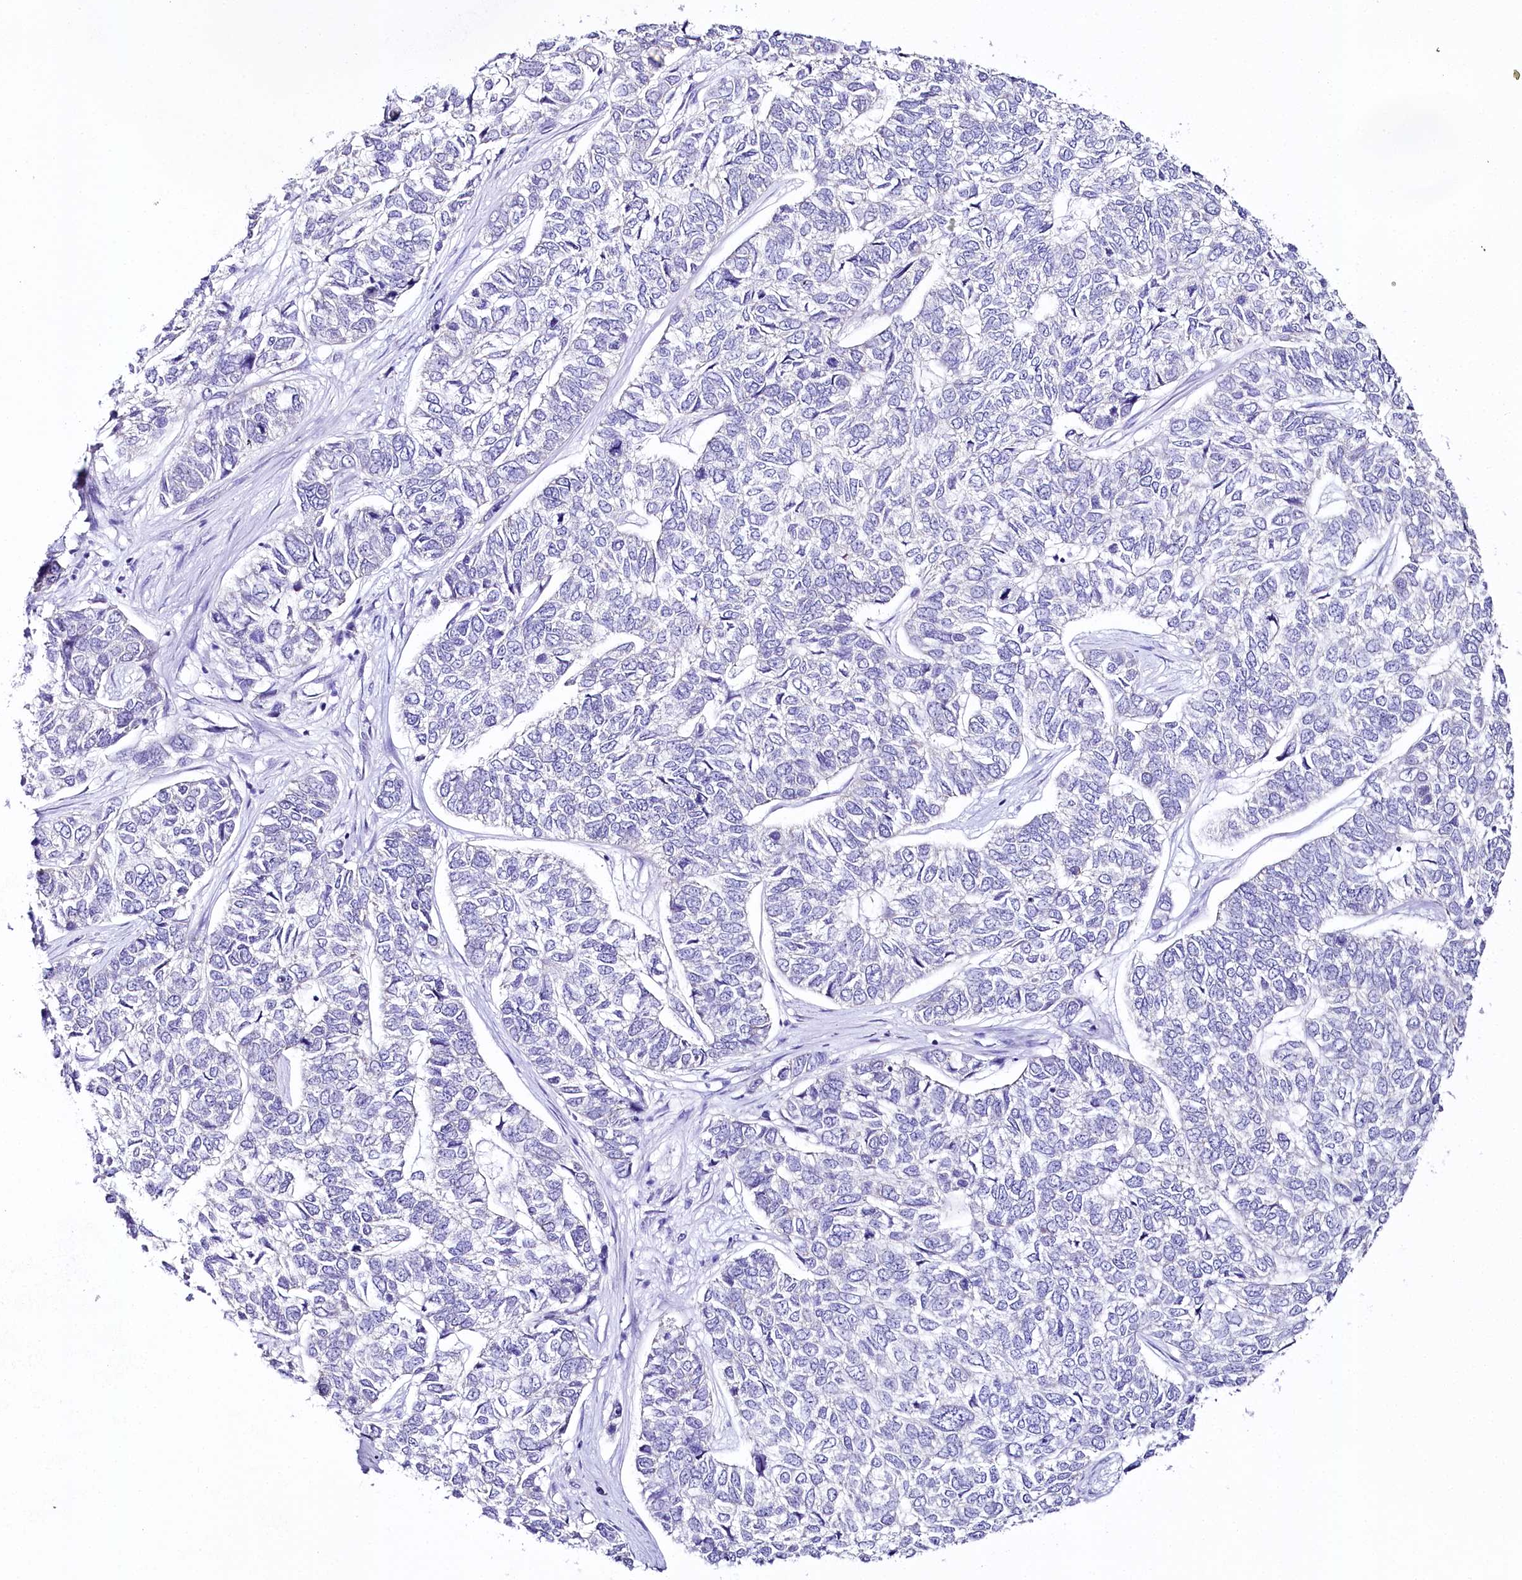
{"staining": {"intensity": "negative", "quantity": "none", "location": "none"}, "tissue": "skin cancer", "cell_type": "Tumor cells", "image_type": "cancer", "snomed": [{"axis": "morphology", "description": "Basal cell carcinoma"}, {"axis": "topography", "description": "Skin"}], "caption": "DAB immunohistochemical staining of human skin cancer displays no significant staining in tumor cells.", "gene": "CSN3", "patient": {"sex": "female", "age": 65}}